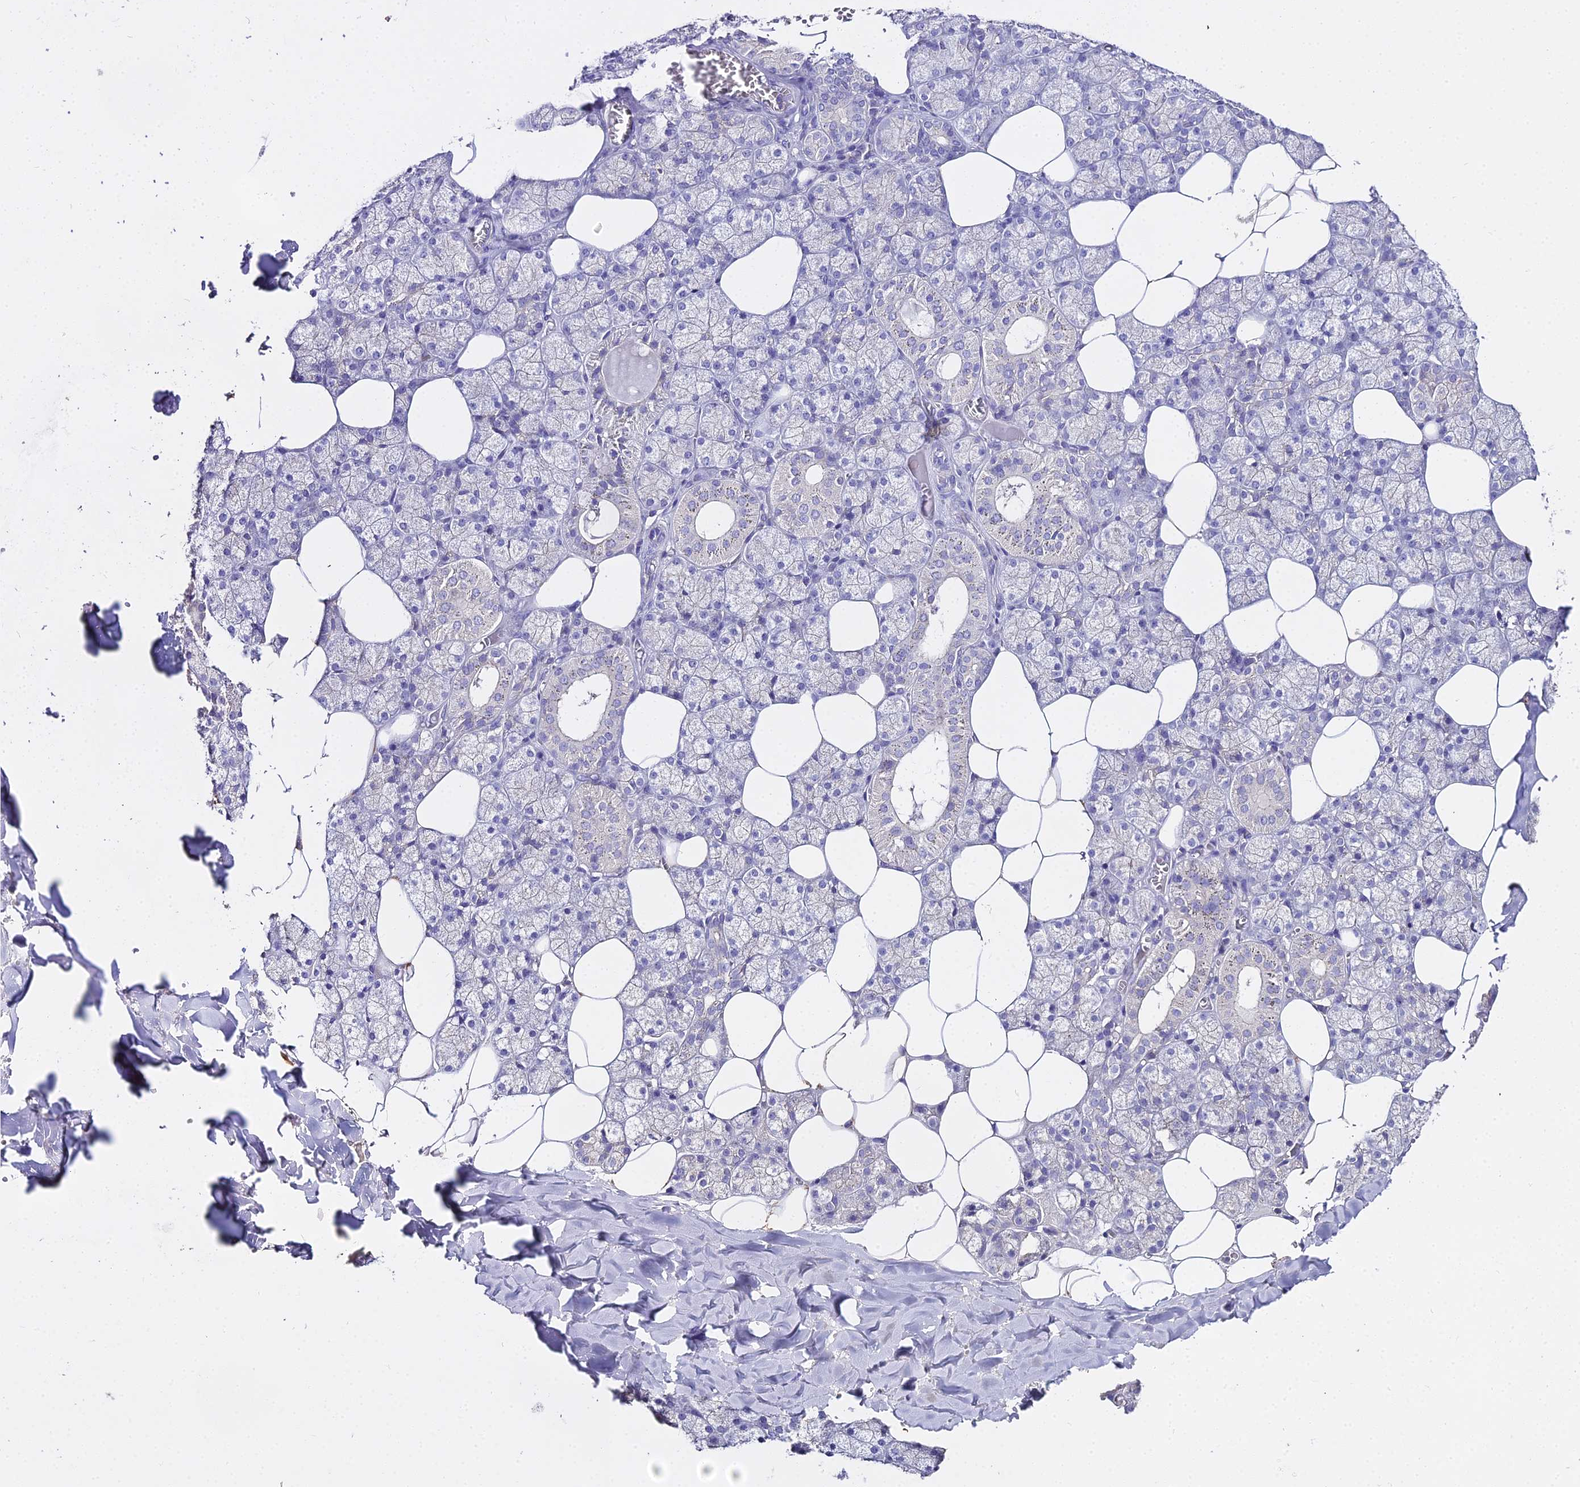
{"staining": {"intensity": "weak", "quantity": "<25%", "location": "cytoplasmic/membranous"}, "tissue": "salivary gland", "cell_type": "Glandular cells", "image_type": "normal", "snomed": [{"axis": "morphology", "description": "Normal tissue, NOS"}, {"axis": "topography", "description": "Salivary gland"}], "caption": "There is no significant staining in glandular cells of salivary gland. Brightfield microscopy of immunohistochemistry (IHC) stained with DAB (brown) and hematoxylin (blue), captured at high magnification.", "gene": "GLYAT", "patient": {"sex": "male", "age": 62}}